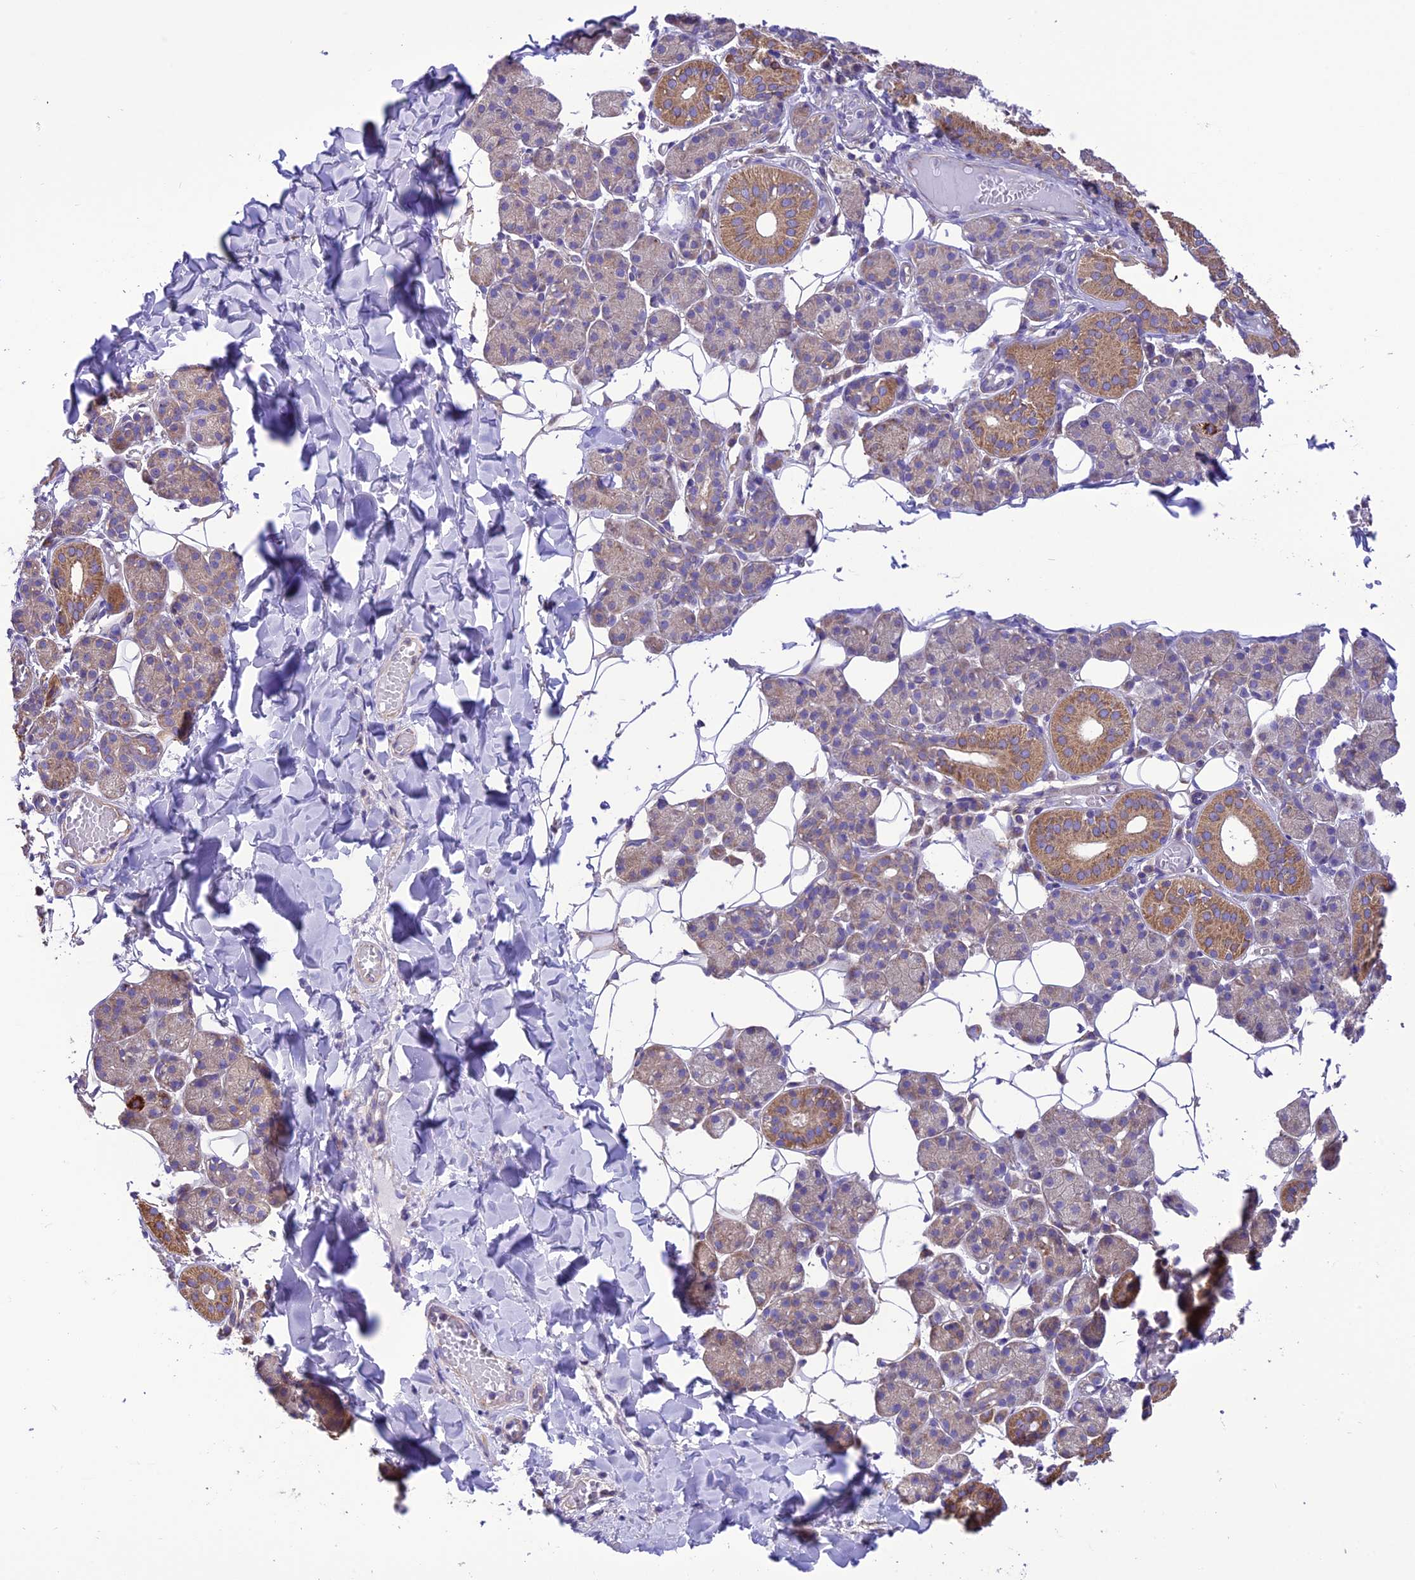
{"staining": {"intensity": "moderate", "quantity": "25%-75%", "location": "cytoplasmic/membranous"}, "tissue": "salivary gland", "cell_type": "Glandular cells", "image_type": "normal", "snomed": [{"axis": "morphology", "description": "Normal tissue, NOS"}, {"axis": "topography", "description": "Salivary gland"}], "caption": "IHC photomicrograph of benign salivary gland: human salivary gland stained using immunohistochemistry (IHC) reveals medium levels of moderate protein expression localized specifically in the cytoplasmic/membranous of glandular cells, appearing as a cytoplasmic/membranous brown color.", "gene": "MAP3K12", "patient": {"sex": "female", "age": 33}}